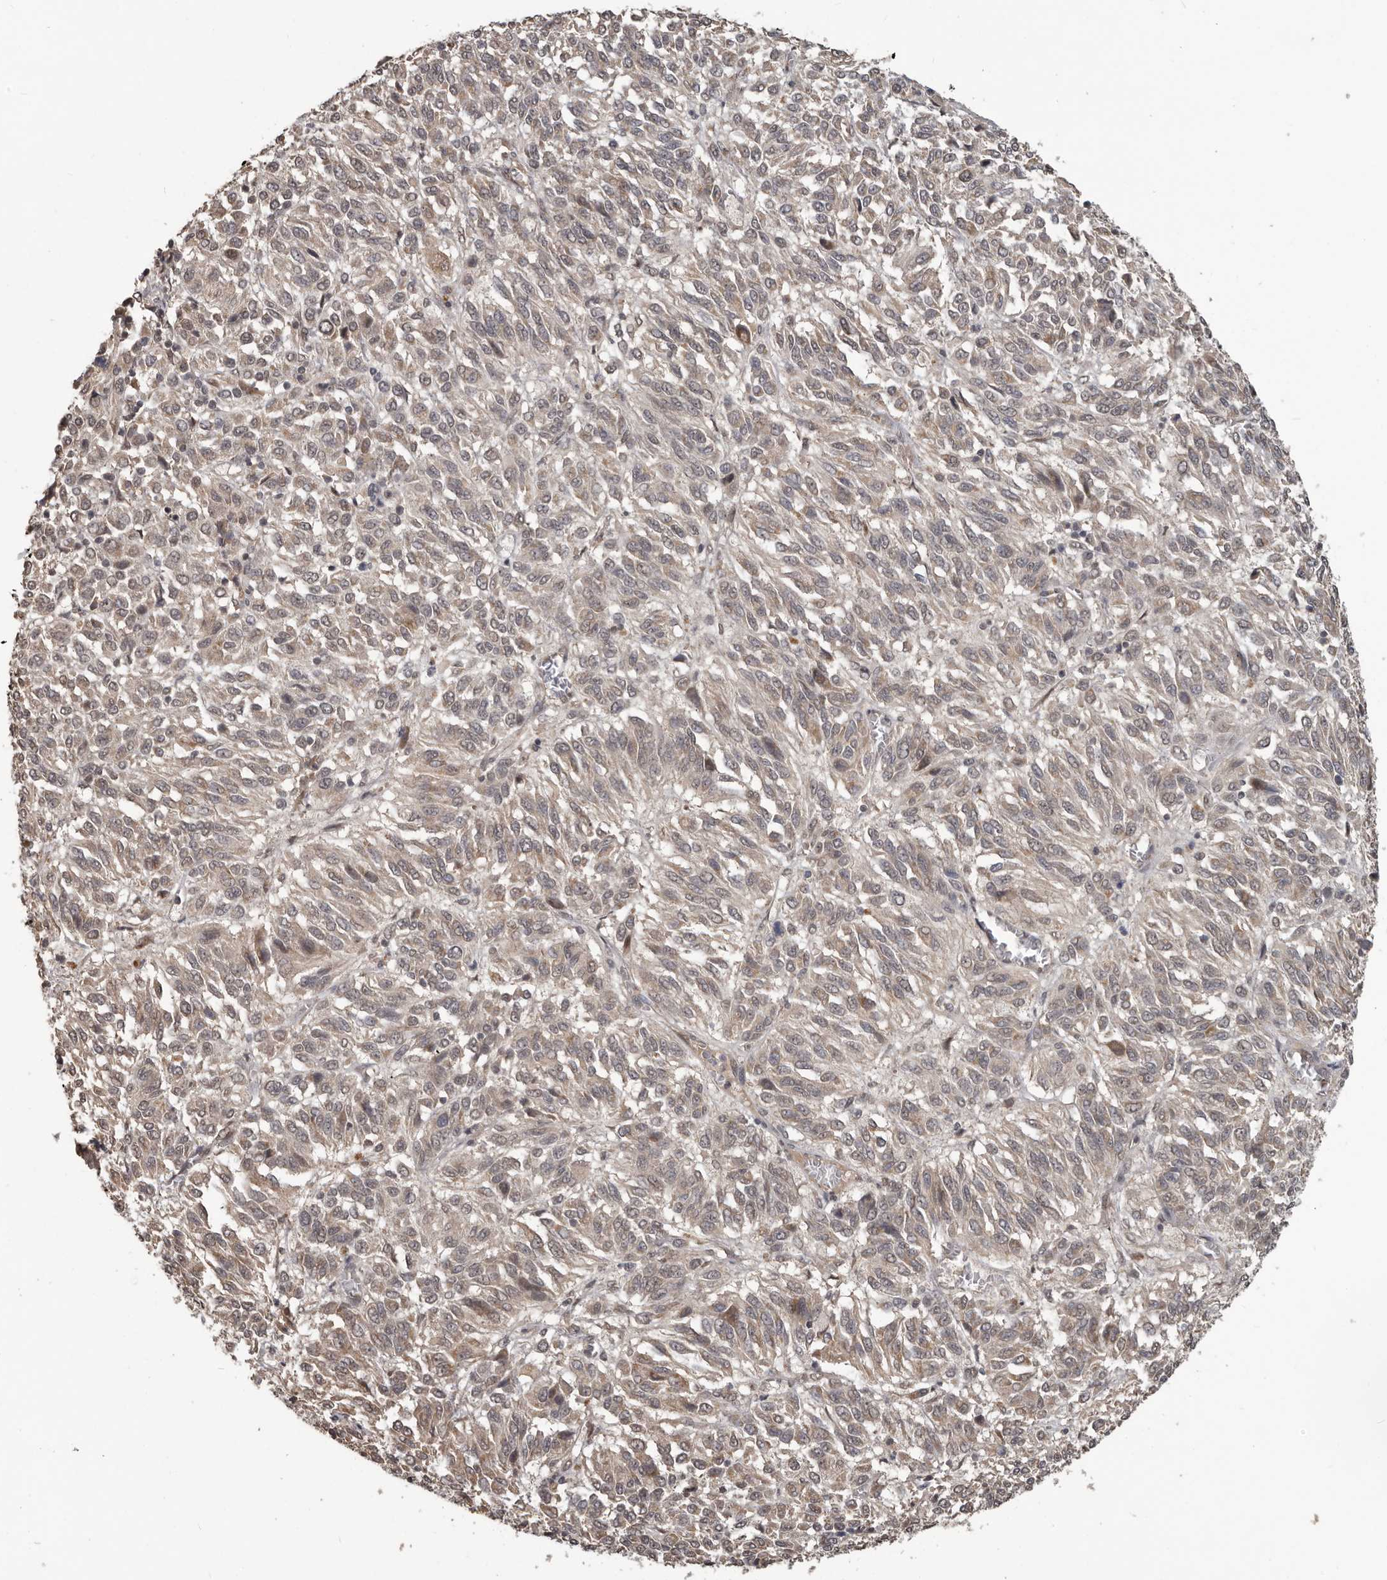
{"staining": {"intensity": "weak", "quantity": ">75%", "location": "cytoplasmic/membranous"}, "tissue": "melanoma", "cell_type": "Tumor cells", "image_type": "cancer", "snomed": [{"axis": "morphology", "description": "Malignant melanoma, Metastatic site"}, {"axis": "topography", "description": "Lung"}], "caption": "High-power microscopy captured an immunohistochemistry (IHC) histopathology image of malignant melanoma (metastatic site), revealing weak cytoplasmic/membranous positivity in approximately >75% of tumor cells.", "gene": "ZFP14", "patient": {"sex": "male", "age": 64}}